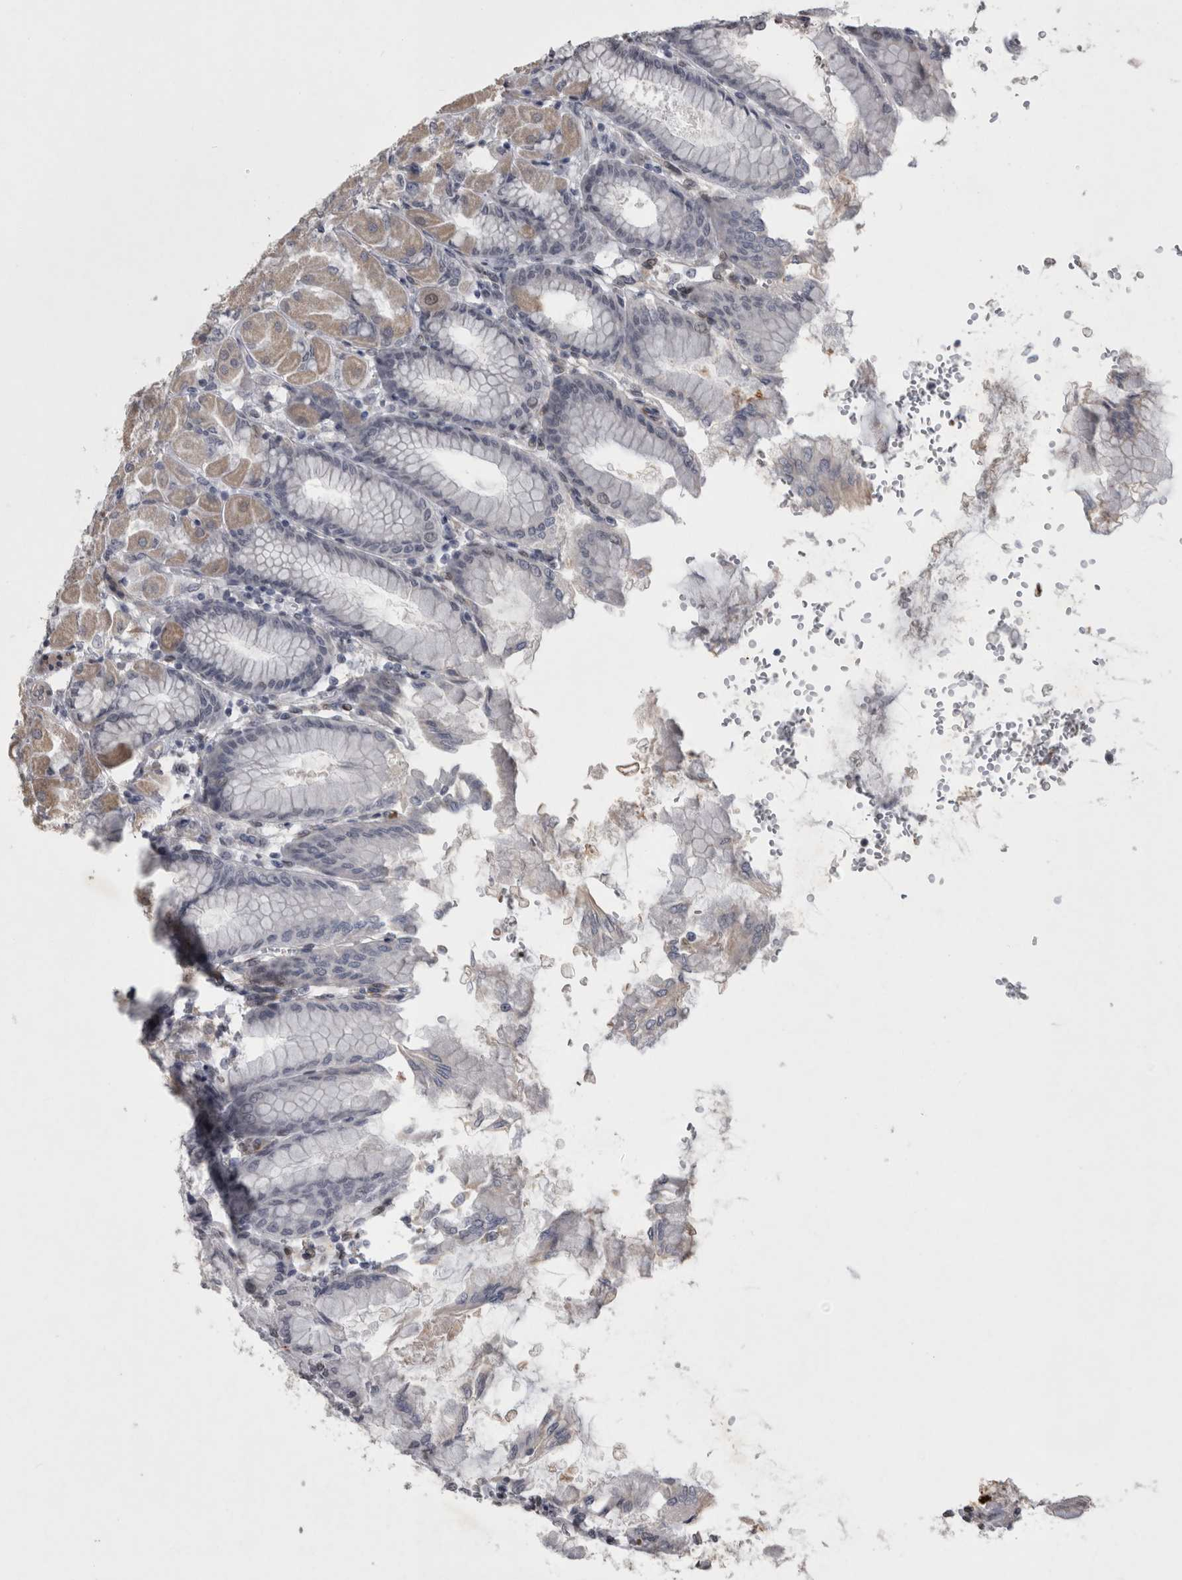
{"staining": {"intensity": "weak", "quantity": "<25%", "location": "cytoplasmic/membranous,nuclear"}, "tissue": "stomach", "cell_type": "Glandular cells", "image_type": "normal", "snomed": [{"axis": "morphology", "description": "Normal tissue, NOS"}, {"axis": "topography", "description": "Stomach, upper"}], "caption": "IHC image of unremarkable stomach: human stomach stained with DAB reveals no significant protein staining in glandular cells.", "gene": "IFI44", "patient": {"sex": "female", "age": 56}}